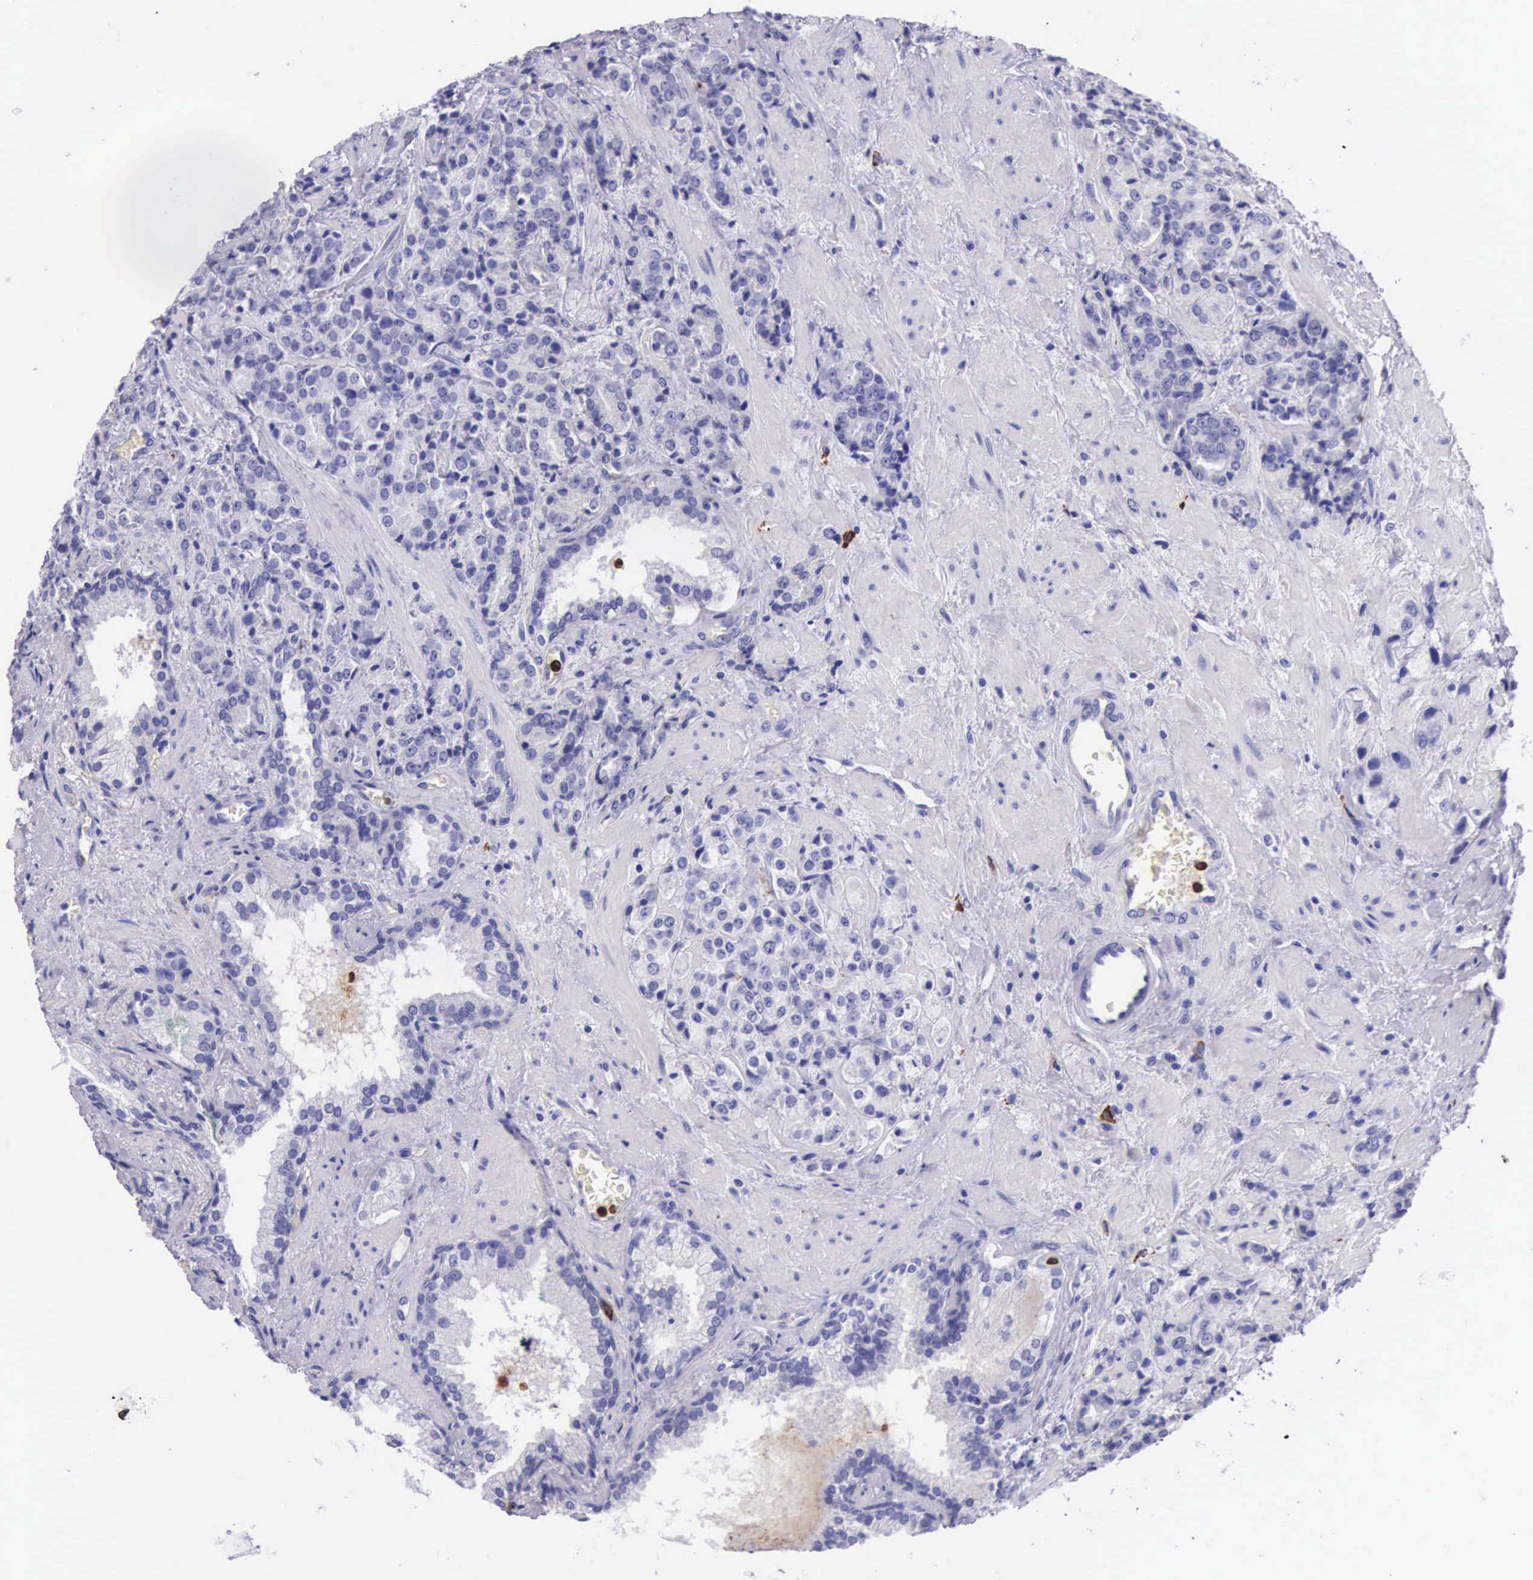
{"staining": {"intensity": "negative", "quantity": "none", "location": "none"}, "tissue": "prostate cancer", "cell_type": "Tumor cells", "image_type": "cancer", "snomed": [{"axis": "morphology", "description": "Adenocarcinoma, Medium grade"}, {"axis": "topography", "description": "Prostate"}], "caption": "Prostate cancer was stained to show a protein in brown. There is no significant positivity in tumor cells.", "gene": "FCN1", "patient": {"sex": "male", "age": 70}}